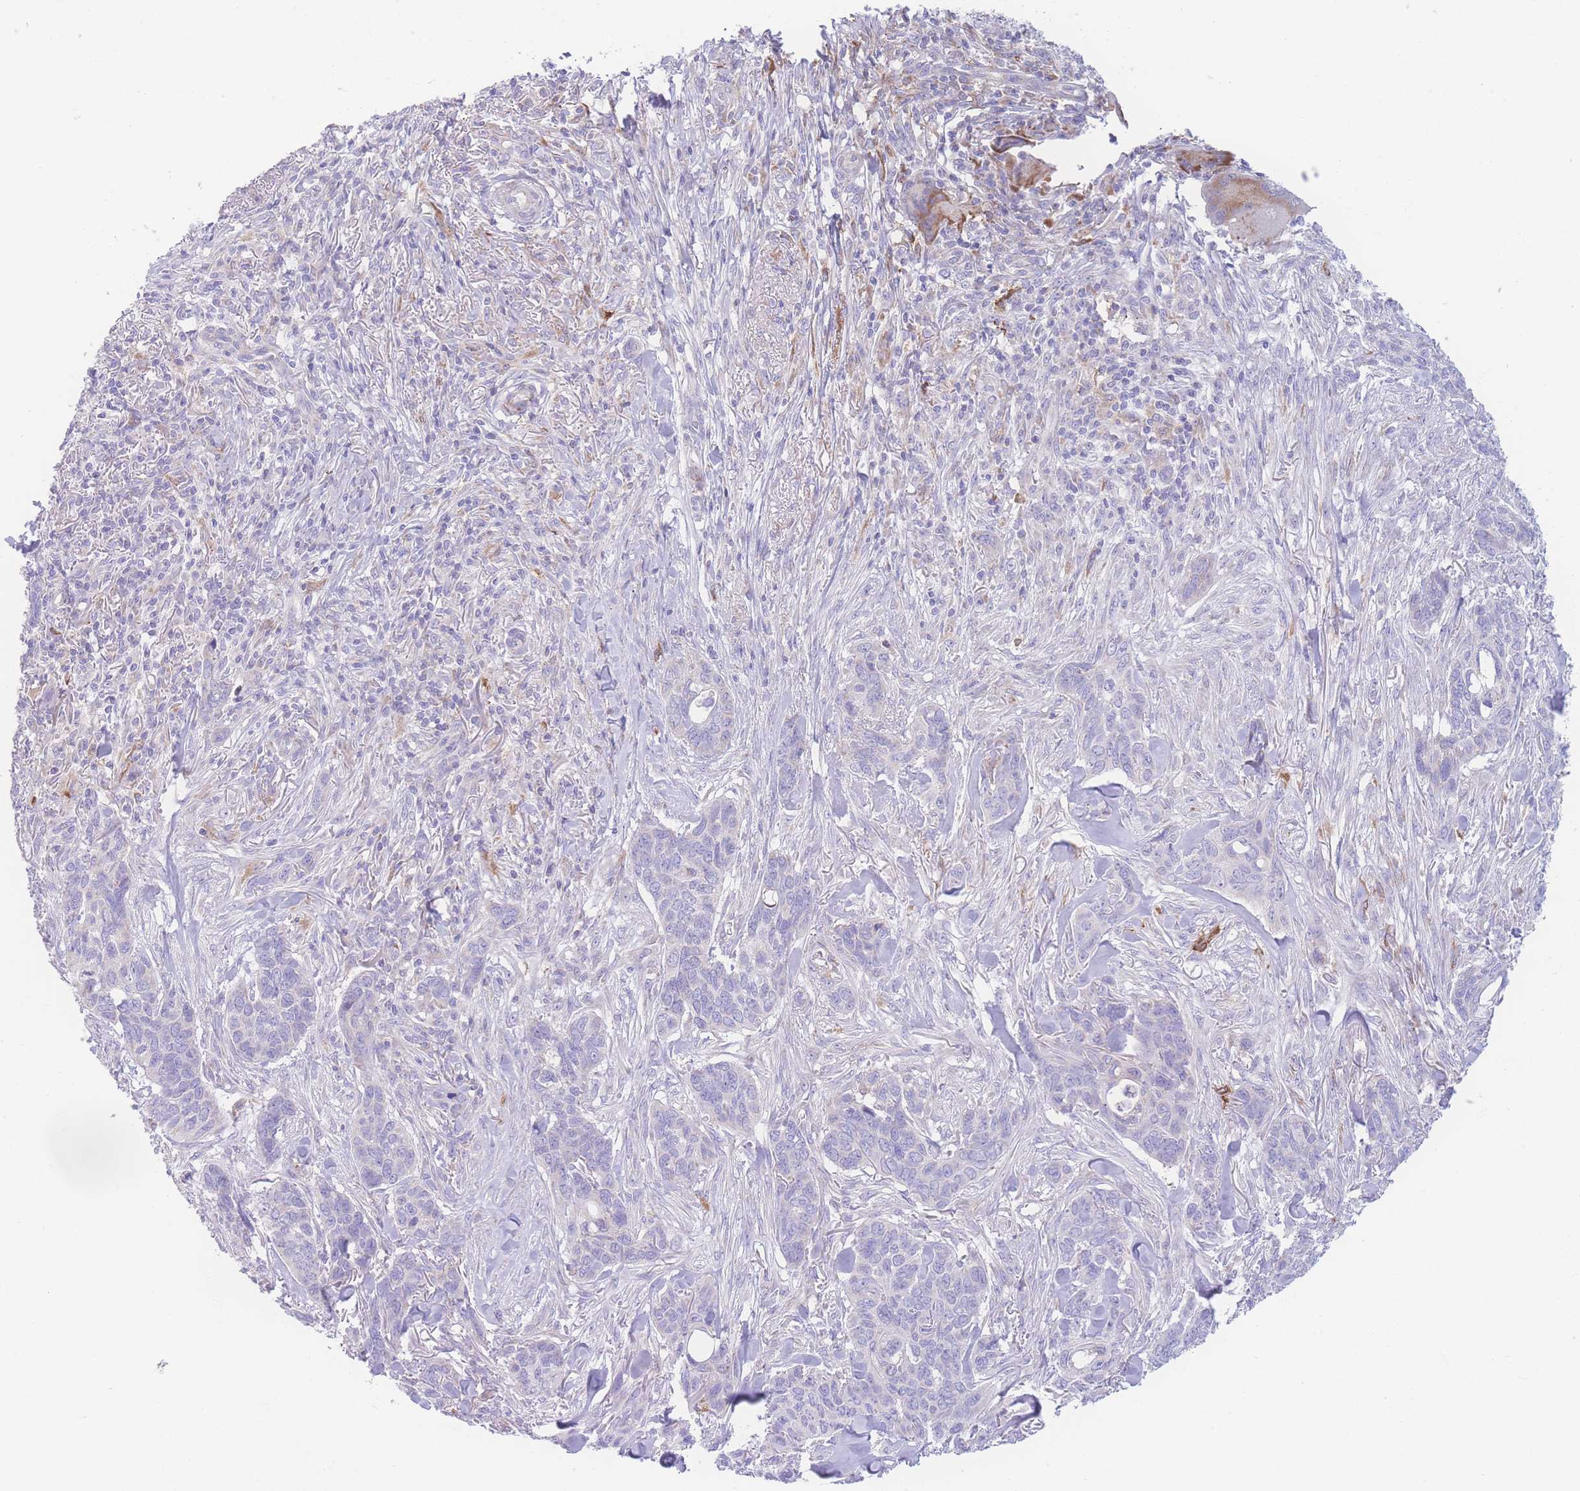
{"staining": {"intensity": "negative", "quantity": "none", "location": "none"}, "tissue": "skin cancer", "cell_type": "Tumor cells", "image_type": "cancer", "snomed": [{"axis": "morphology", "description": "Basal cell carcinoma"}, {"axis": "topography", "description": "Skin"}], "caption": "Immunohistochemistry (IHC) photomicrograph of human basal cell carcinoma (skin) stained for a protein (brown), which shows no expression in tumor cells.", "gene": "NBEAL1", "patient": {"sex": "male", "age": 86}}